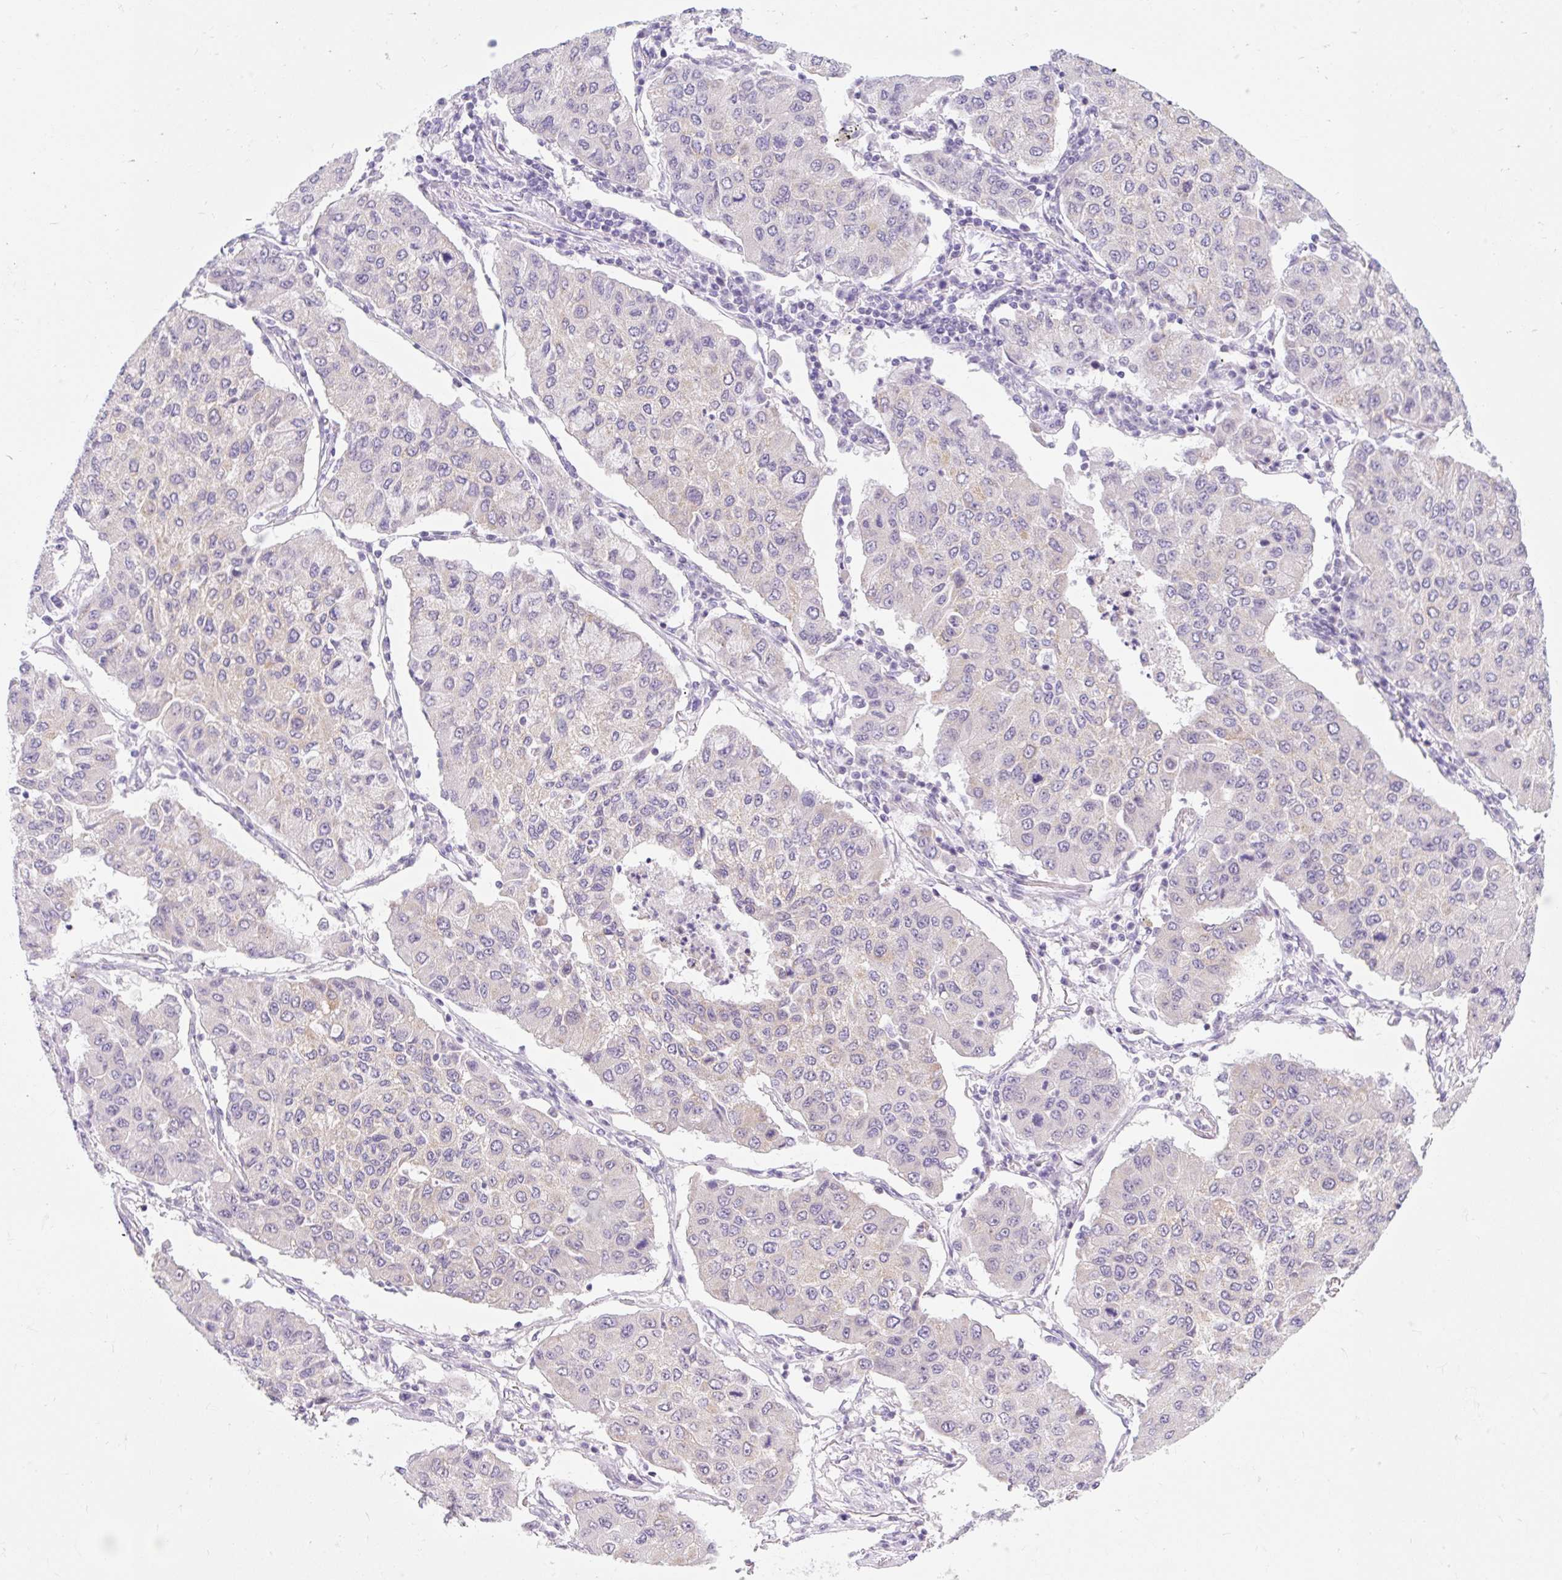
{"staining": {"intensity": "negative", "quantity": "none", "location": "none"}, "tissue": "lung cancer", "cell_type": "Tumor cells", "image_type": "cancer", "snomed": [{"axis": "morphology", "description": "Squamous cell carcinoma, NOS"}, {"axis": "topography", "description": "Lung"}], "caption": "Photomicrograph shows no protein expression in tumor cells of squamous cell carcinoma (lung) tissue.", "gene": "ITPK1", "patient": {"sex": "male", "age": 74}}